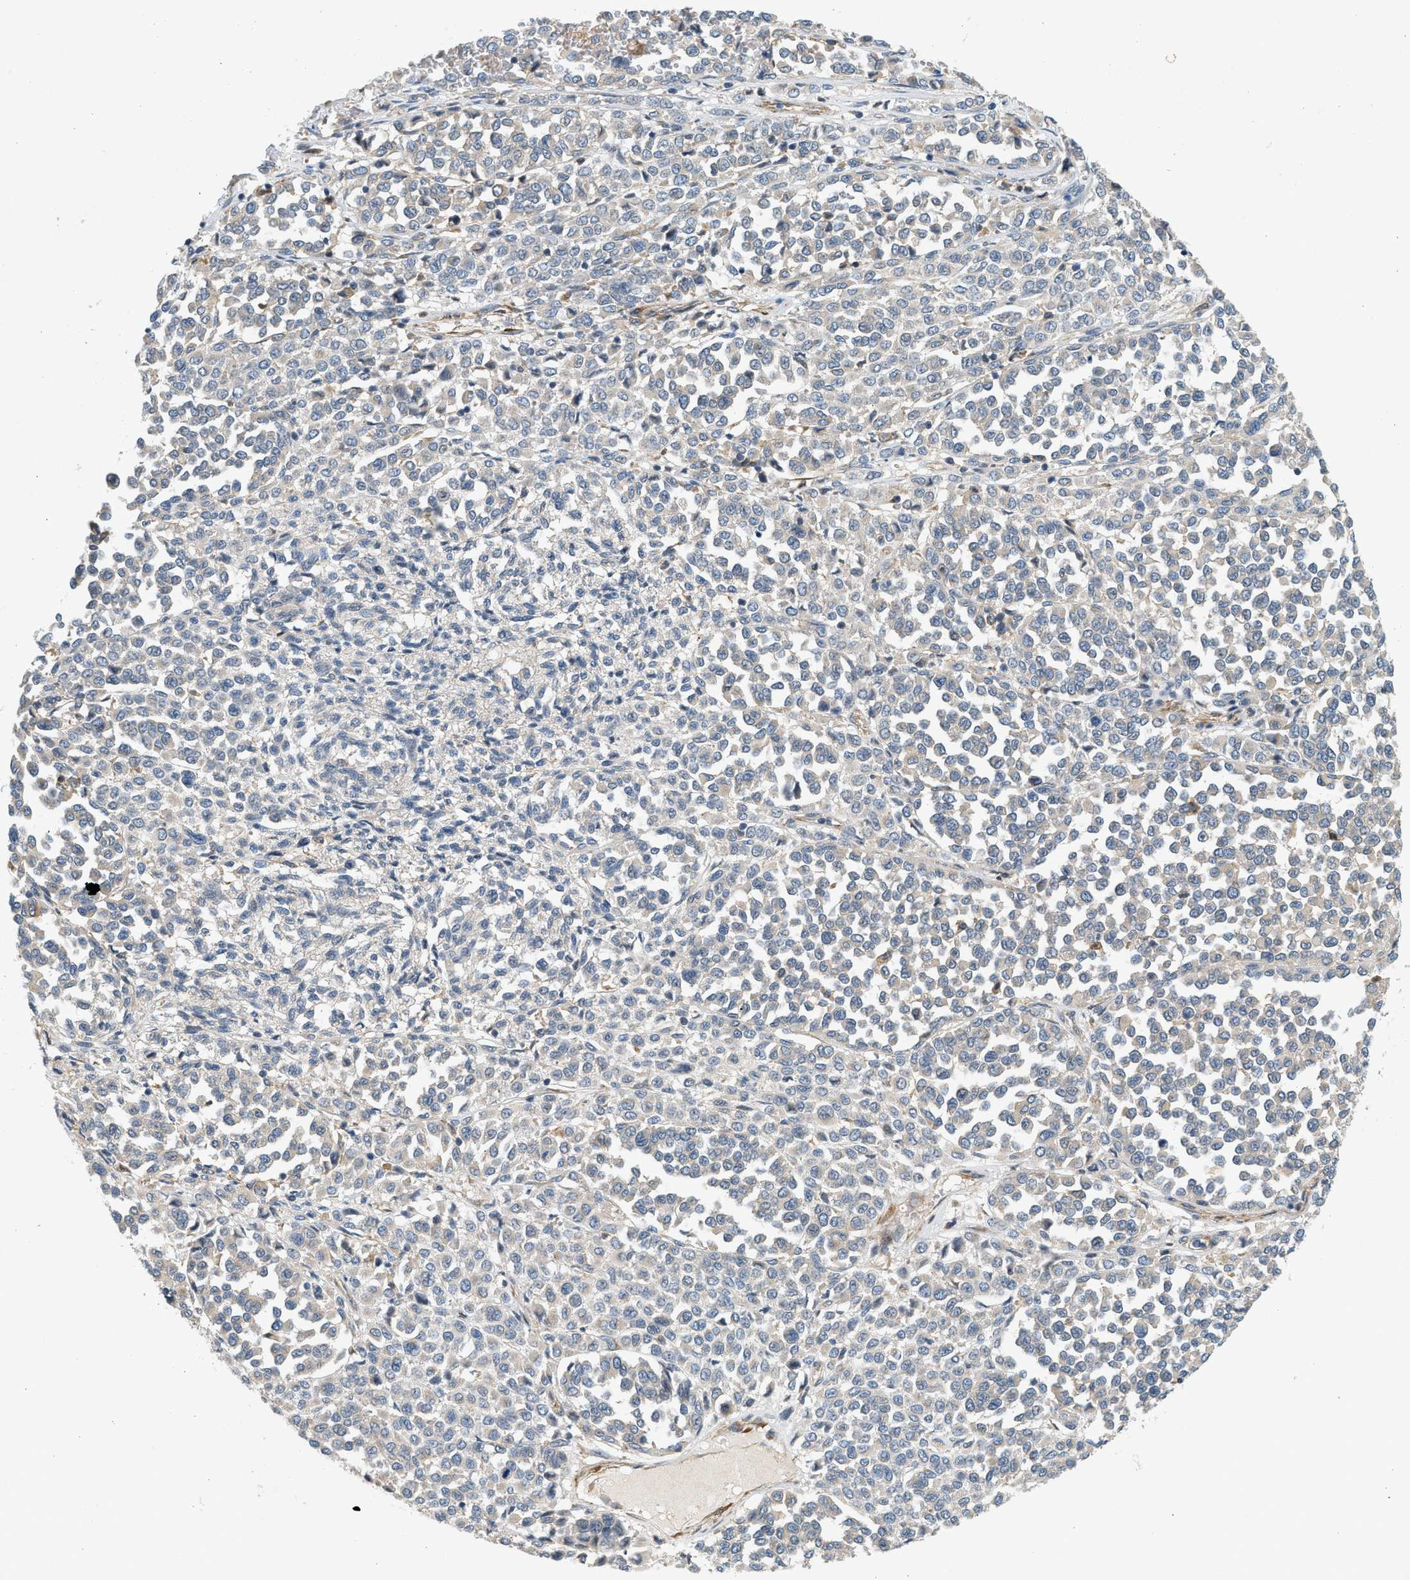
{"staining": {"intensity": "weak", "quantity": "<25%", "location": "cytoplasmic/membranous"}, "tissue": "melanoma", "cell_type": "Tumor cells", "image_type": "cancer", "snomed": [{"axis": "morphology", "description": "Malignant melanoma, Metastatic site"}, {"axis": "topography", "description": "Pancreas"}], "caption": "An image of human malignant melanoma (metastatic site) is negative for staining in tumor cells.", "gene": "KDELR2", "patient": {"sex": "female", "age": 30}}